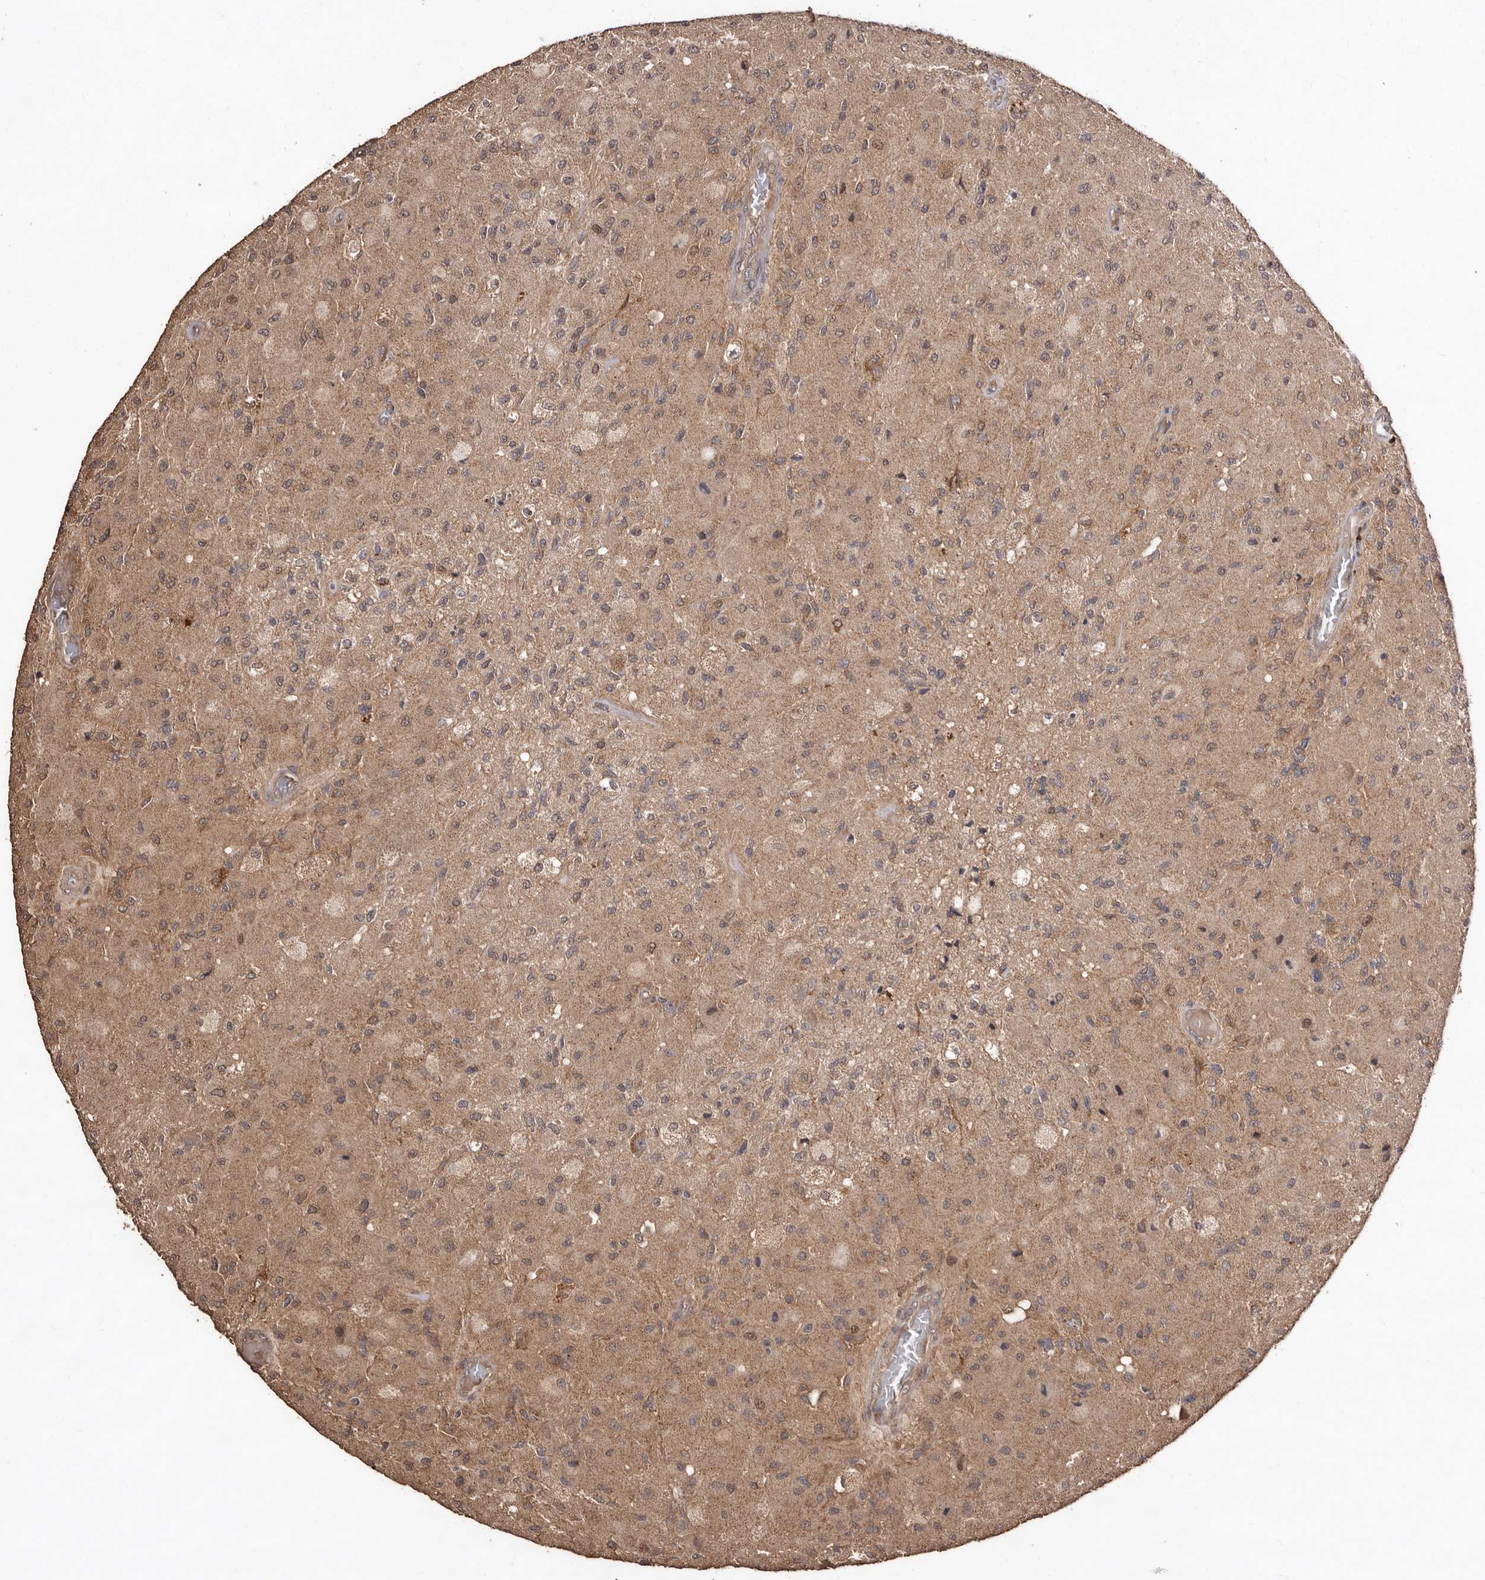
{"staining": {"intensity": "weak", "quantity": "25%-75%", "location": "cytoplasmic/membranous,nuclear"}, "tissue": "glioma", "cell_type": "Tumor cells", "image_type": "cancer", "snomed": [{"axis": "morphology", "description": "Normal tissue, NOS"}, {"axis": "morphology", "description": "Glioma, malignant, High grade"}, {"axis": "topography", "description": "Cerebral cortex"}], "caption": "IHC of glioma reveals low levels of weak cytoplasmic/membranous and nuclear positivity in approximately 25%-75% of tumor cells.", "gene": "RWDD1", "patient": {"sex": "male", "age": 77}}